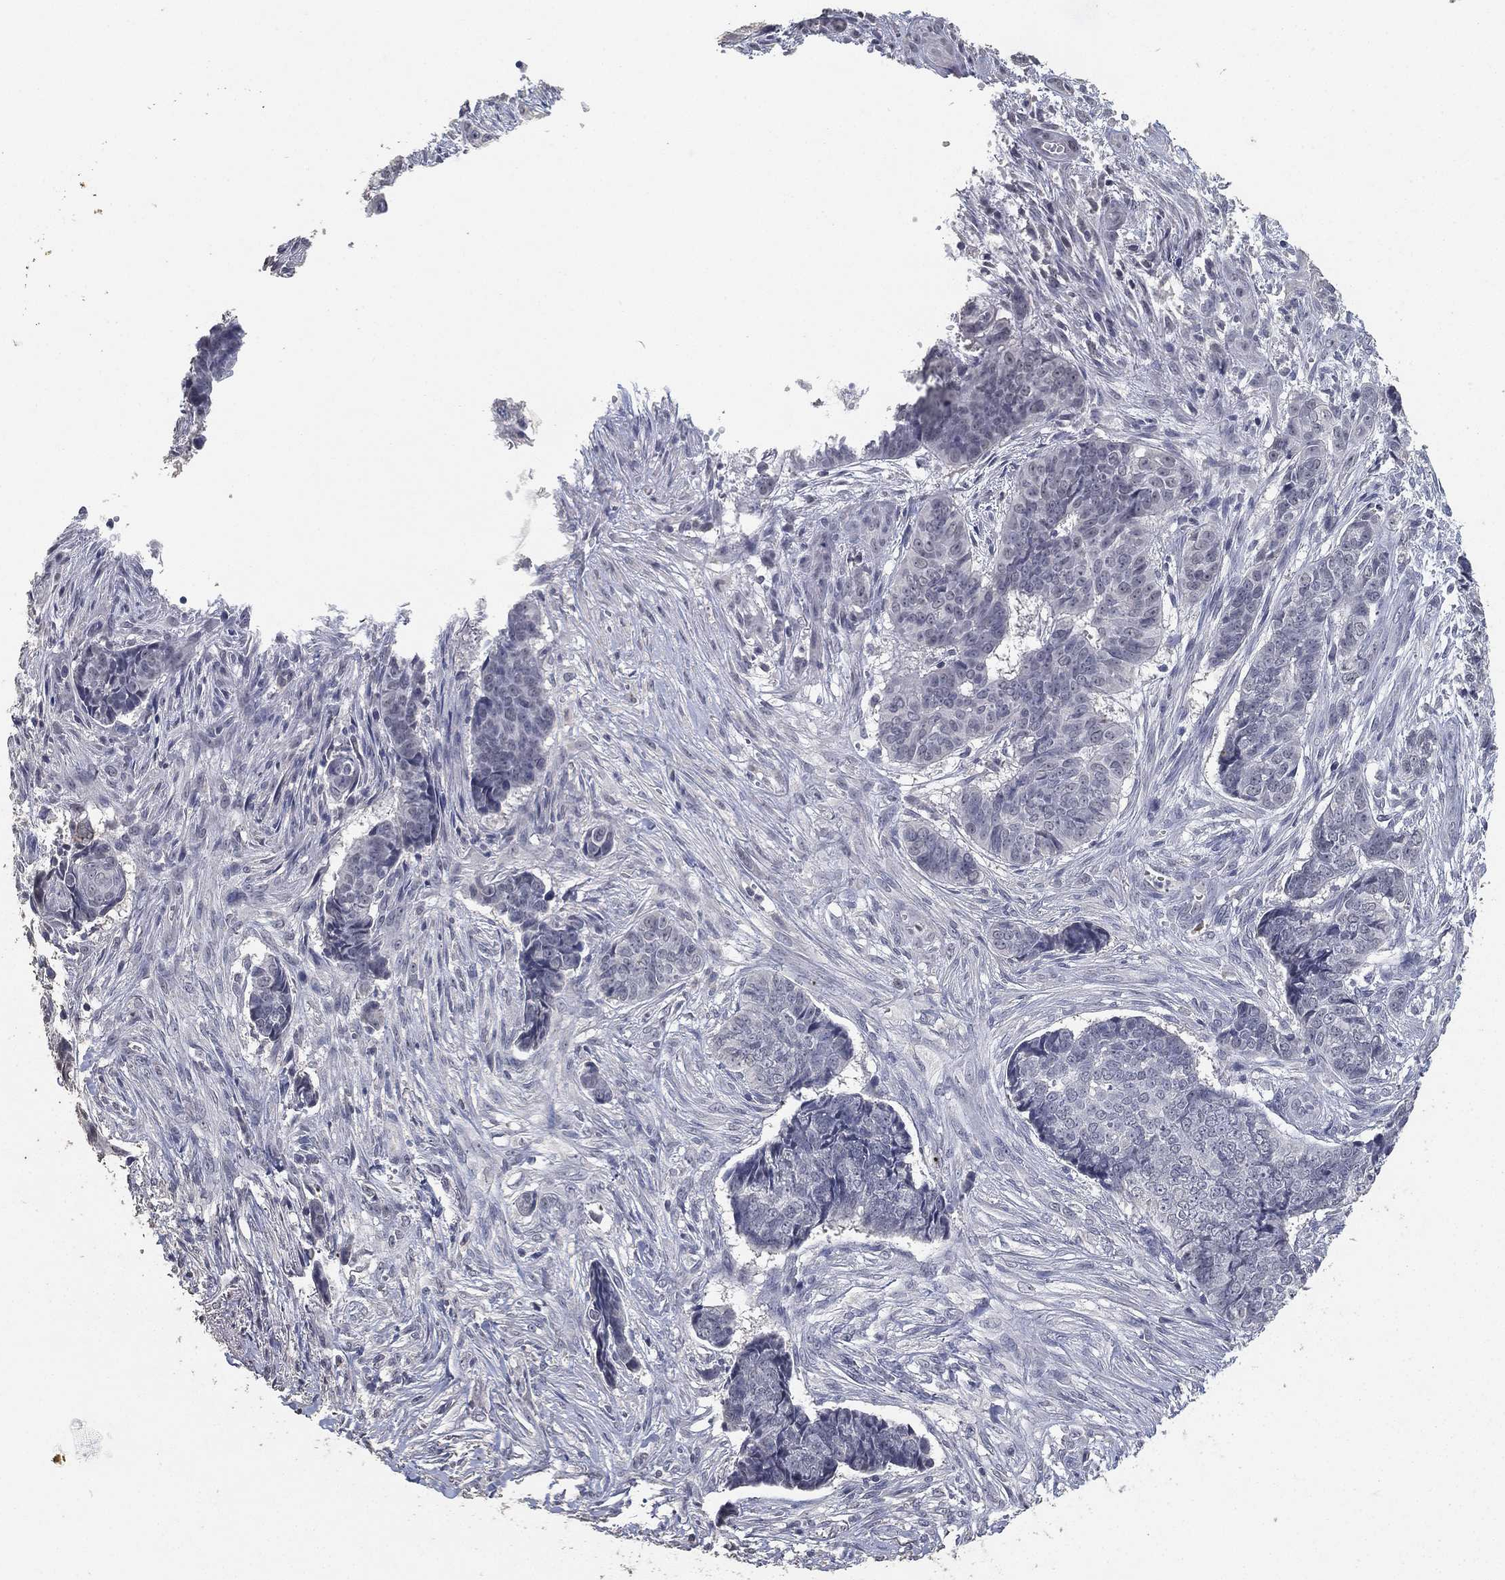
{"staining": {"intensity": "negative", "quantity": "none", "location": "none"}, "tissue": "skin cancer", "cell_type": "Tumor cells", "image_type": "cancer", "snomed": [{"axis": "morphology", "description": "Basal cell carcinoma"}, {"axis": "topography", "description": "Skin"}], "caption": "Tumor cells show no significant expression in skin cancer (basal cell carcinoma).", "gene": "DSG1", "patient": {"sex": "male", "age": 86}}